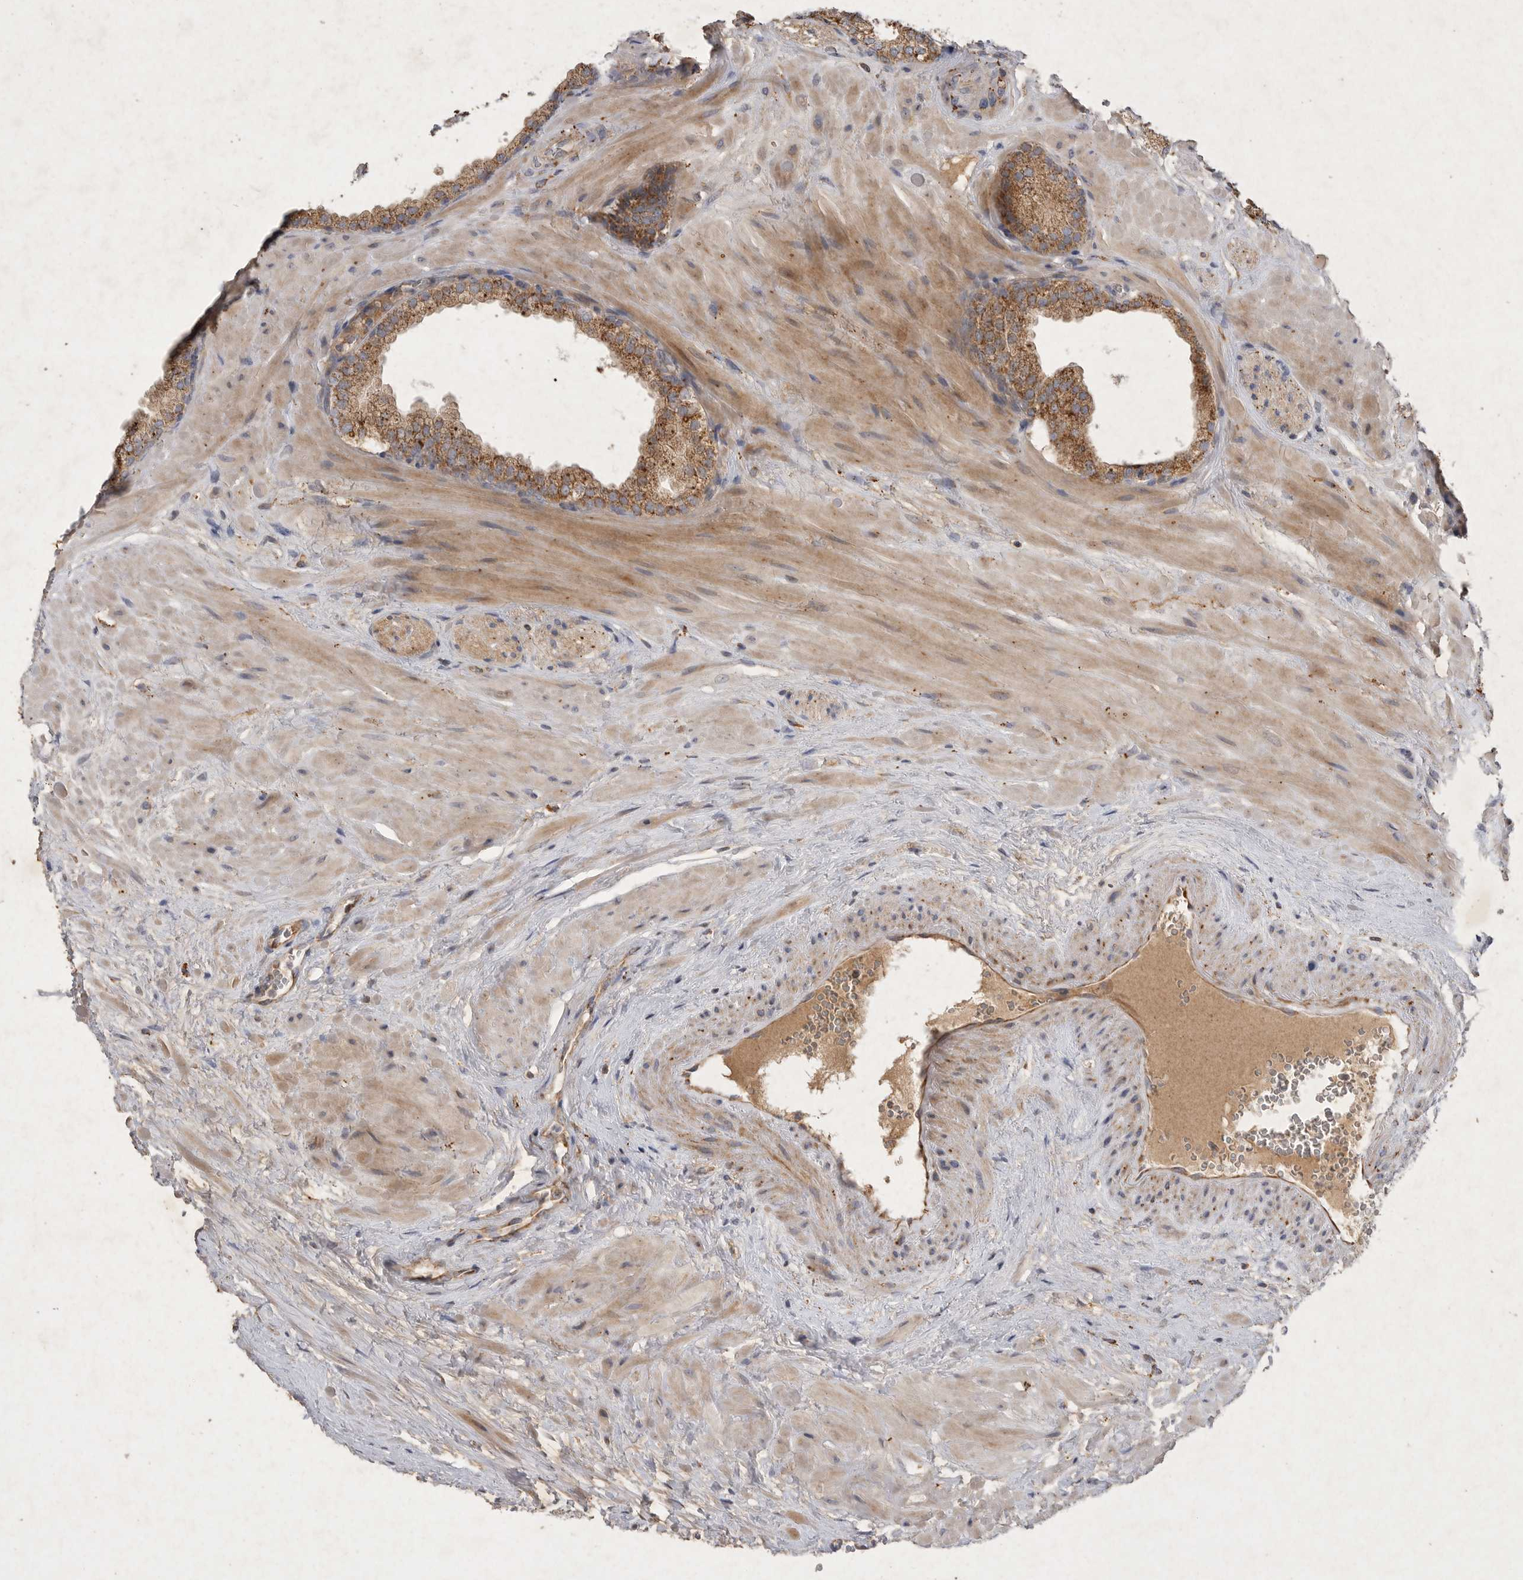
{"staining": {"intensity": "moderate", "quantity": ">75%", "location": "cytoplasmic/membranous"}, "tissue": "prostate", "cell_type": "Glandular cells", "image_type": "normal", "snomed": [{"axis": "morphology", "description": "Normal tissue, NOS"}, {"axis": "morphology", "description": "Urothelial carcinoma, Low grade"}, {"axis": "topography", "description": "Urinary bladder"}, {"axis": "topography", "description": "Prostate"}], "caption": "Immunohistochemistry (IHC) histopathology image of benign human prostate stained for a protein (brown), which displays medium levels of moderate cytoplasmic/membranous positivity in about >75% of glandular cells.", "gene": "MRPL41", "patient": {"sex": "male", "age": 60}}